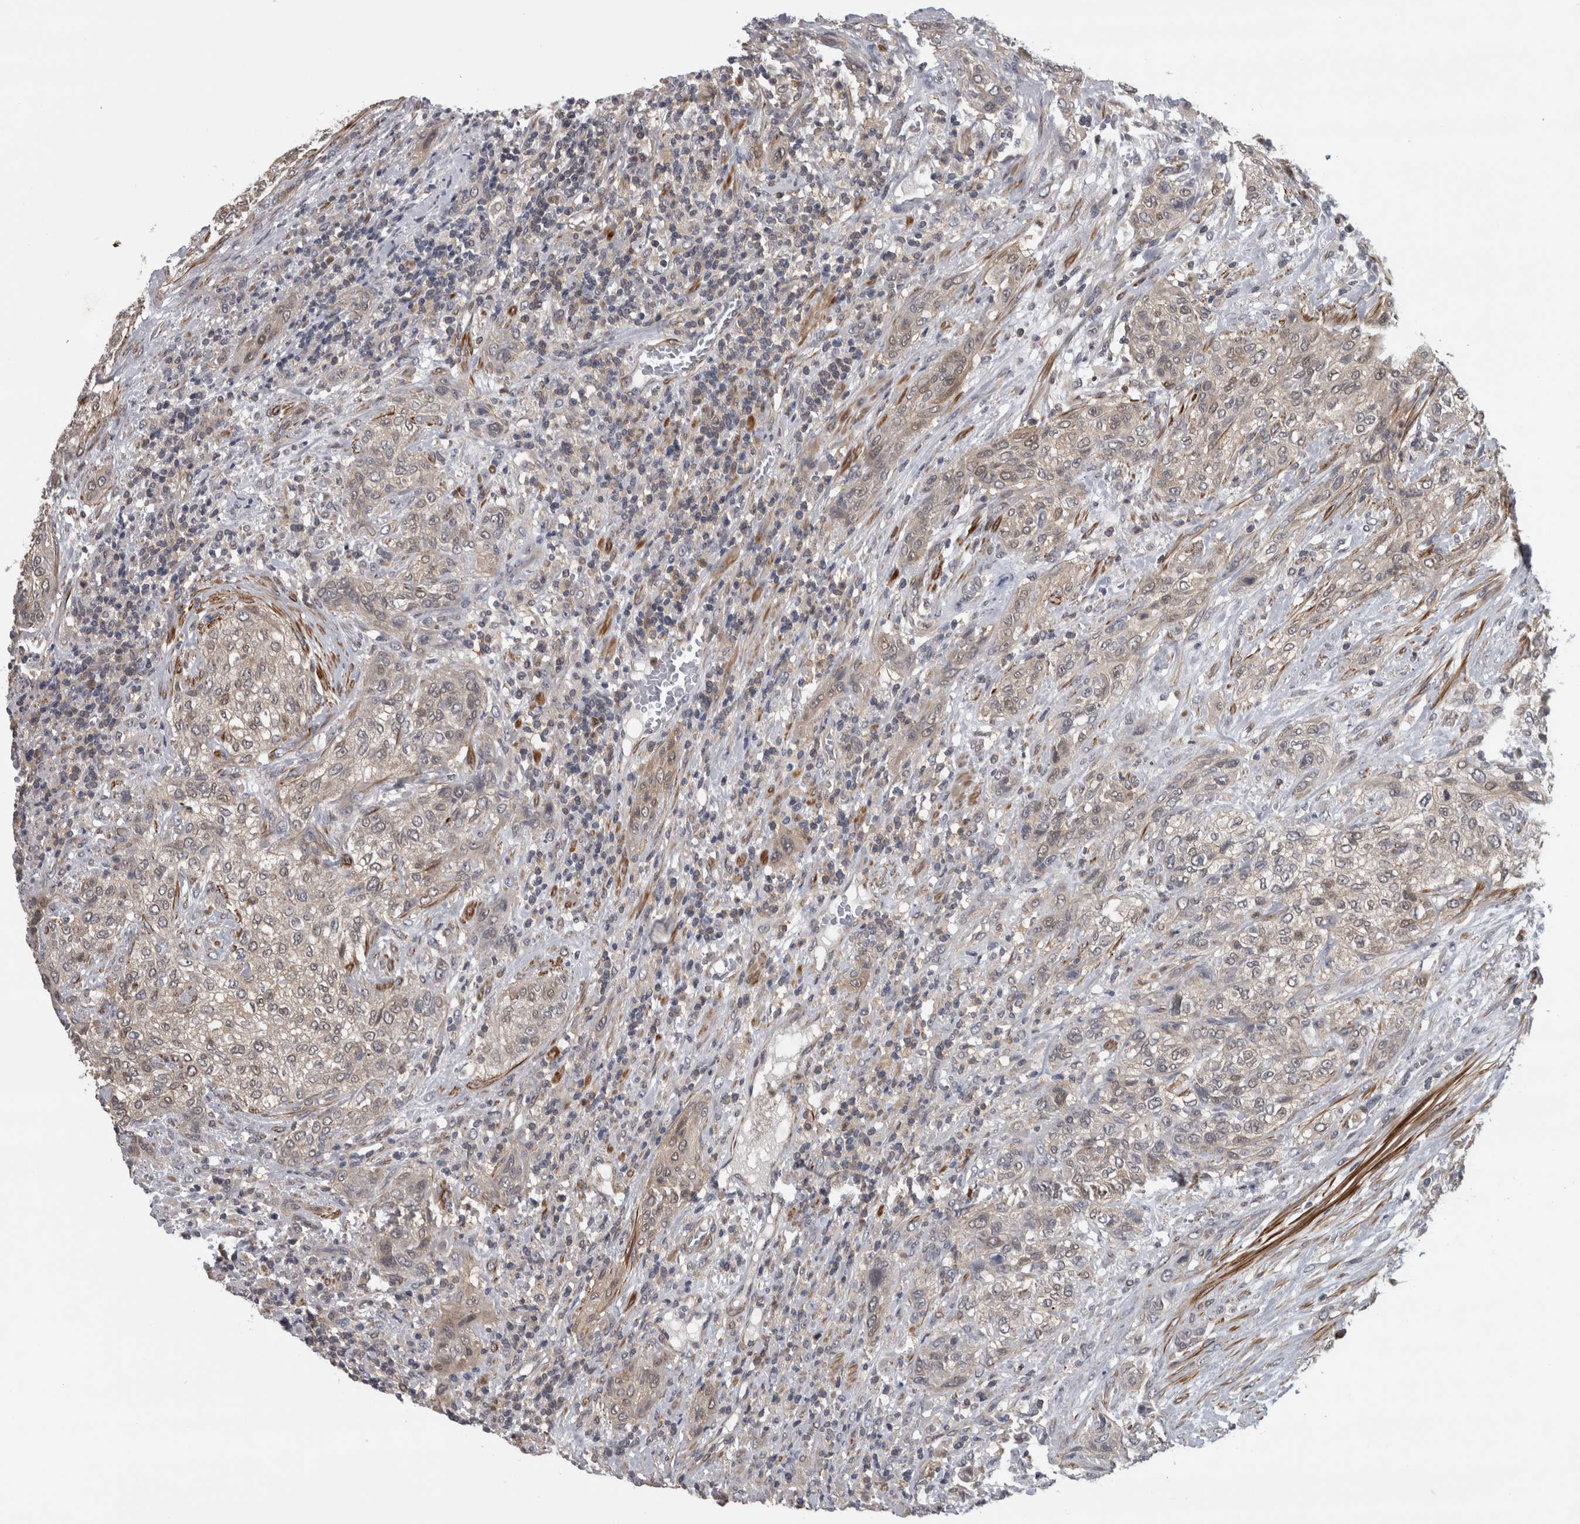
{"staining": {"intensity": "weak", "quantity": "<25%", "location": "nuclear"}, "tissue": "urothelial cancer", "cell_type": "Tumor cells", "image_type": "cancer", "snomed": [{"axis": "morphology", "description": "Urothelial carcinoma, Low grade"}, {"axis": "morphology", "description": "Urothelial carcinoma, High grade"}, {"axis": "topography", "description": "Urinary bladder"}], "caption": "IHC of human urothelial cancer shows no staining in tumor cells.", "gene": "NAPRT", "patient": {"sex": "male", "age": 35}}